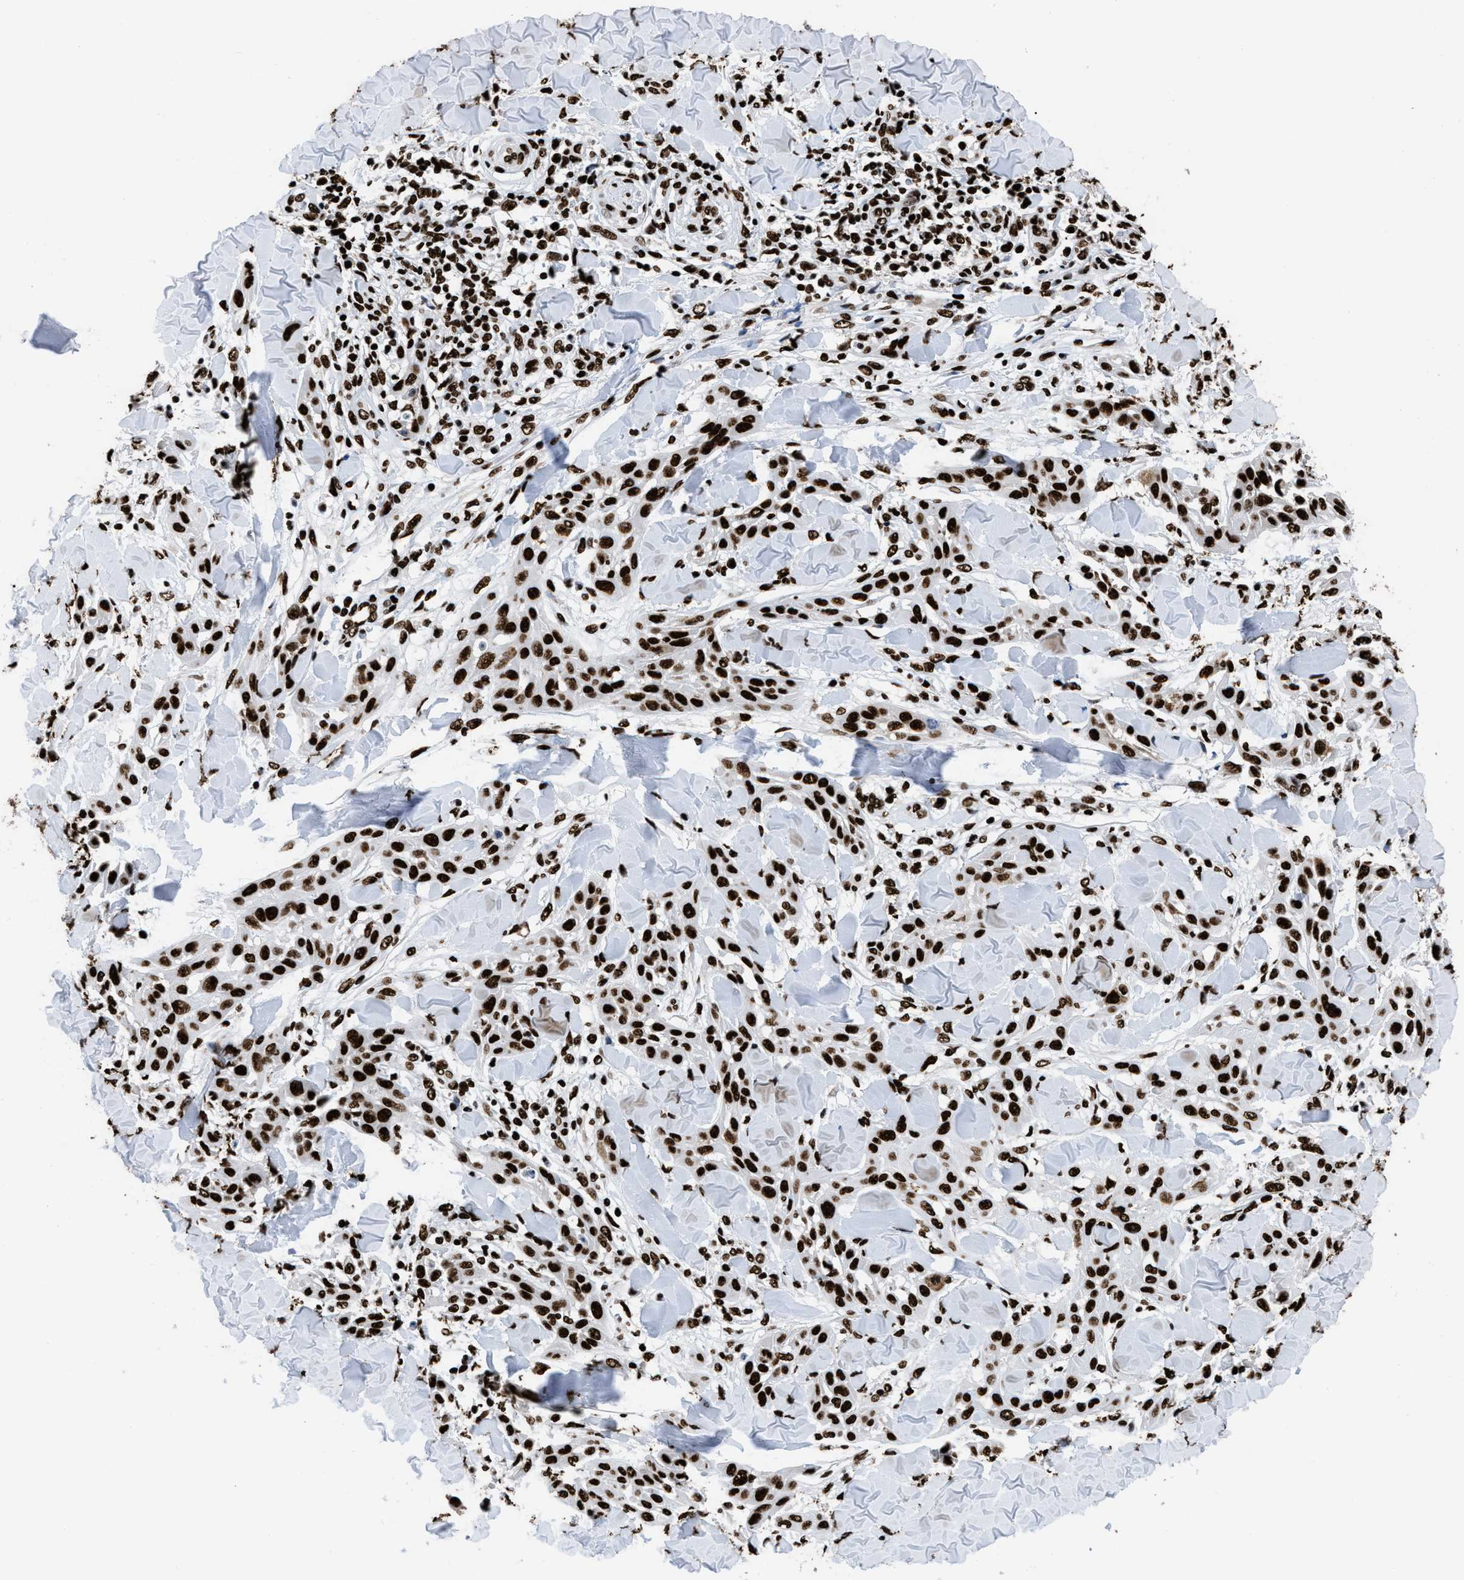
{"staining": {"intensity": "strong", "quantity": ">75%", "location": "nuclear"}, "tissue": "skin cancer", "cell_type": "Tumor cells", "image_type": "cancer", "snomed": [{"axis": "morphology", "description": "Squamous cell carcinoma, NOS"}, {"axis": "topography", "description": "Skin"}], "caption": "Protein staining of skin cancer (squamous cell carcinoma) tissue shows strong nuclear expression in about >75% of tumor cells. The staining was performed using DAB, with brown indicating positive protein expression. Nuclei are stained blue with hematoxylin.", "gene": "HNRNPM", "patient": {"sex": "male", "age": 24}}